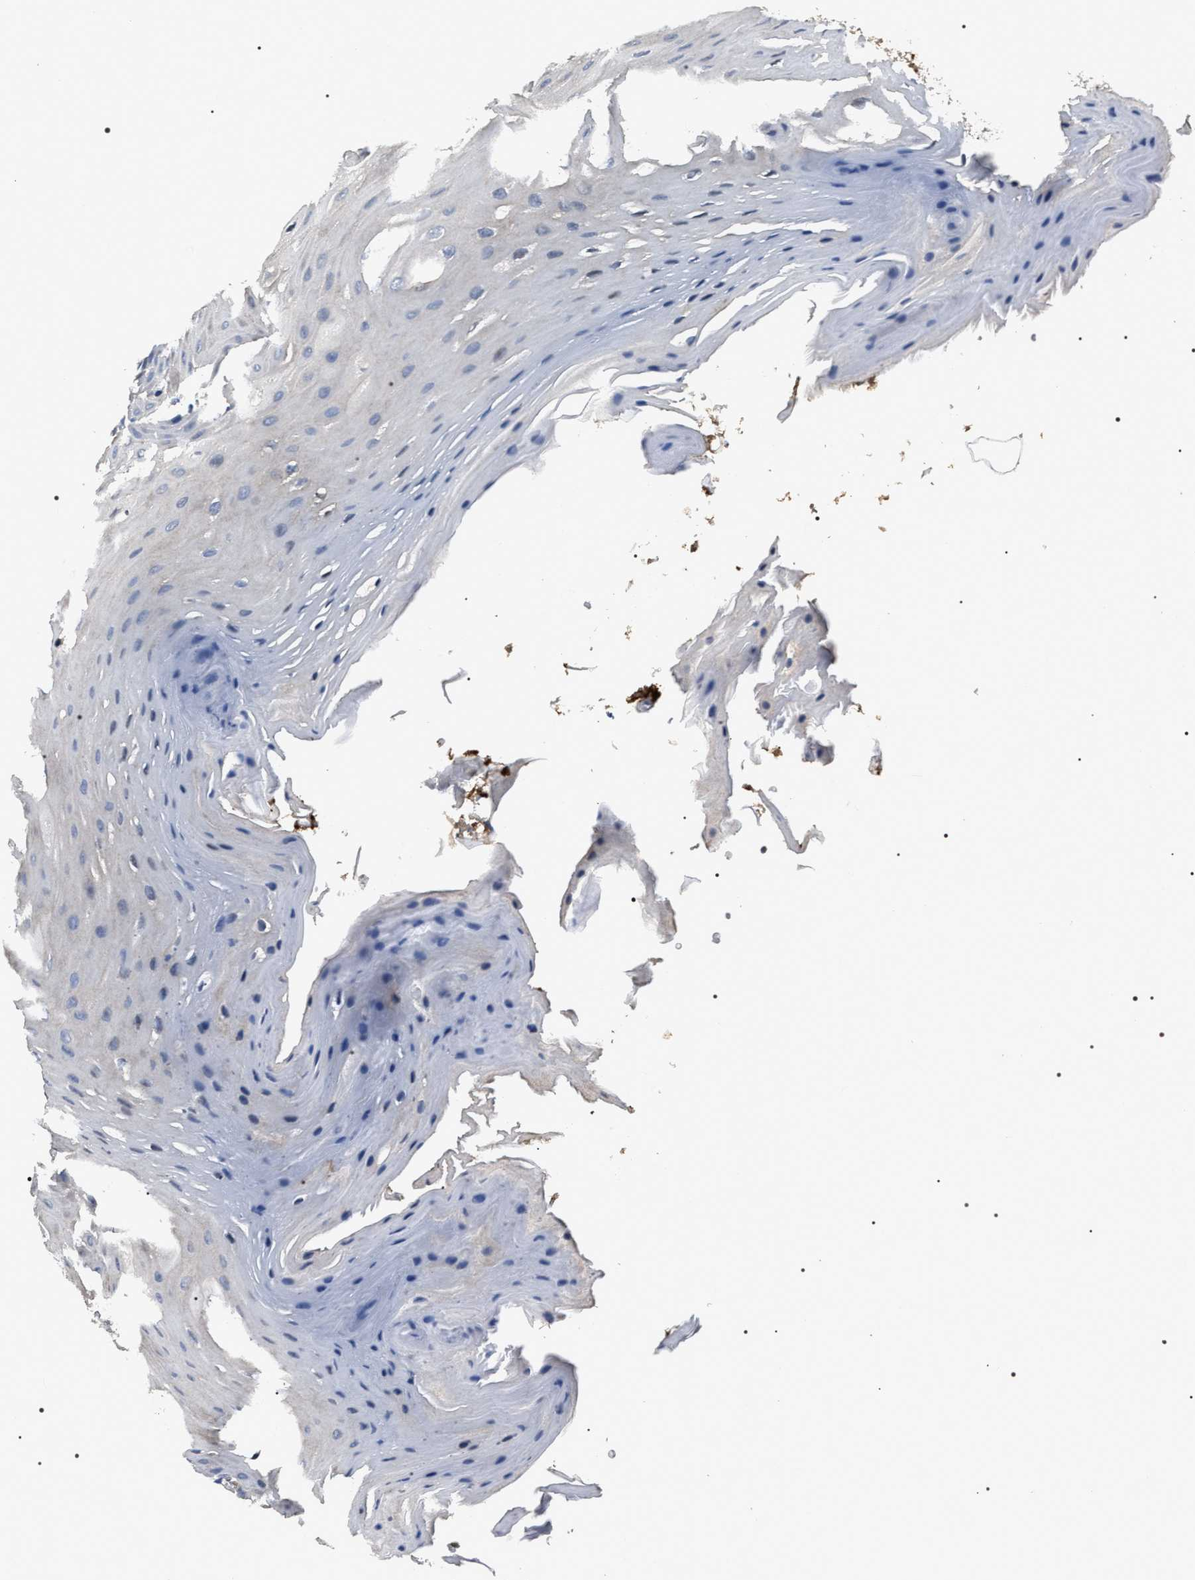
{"staining": {"intensity": "negative", "quantity": "none", "location": "none"}, "tissue": "oral mucosa", "cell_type": "Squamous epithelial cells", "image_type": "normal", "snomed": [{"axis": "morphology", "description": "Normal tissue, NOS"}, {"axis": "morphology", "description": "Squamous cell carcinoma, NOS"}, {"axis": "topography", "description": "Oral tissue"}, {"axis": "topography", "description": "Head-Neck"}], "caption": "Photomicrograph shows no significant protein expression in squamous epithelial cells of unremarkable oral mucosa. Nuclei are stained in blue.", "gene": "TRIM54", "patient": {"sex": "male", "age": 71}}